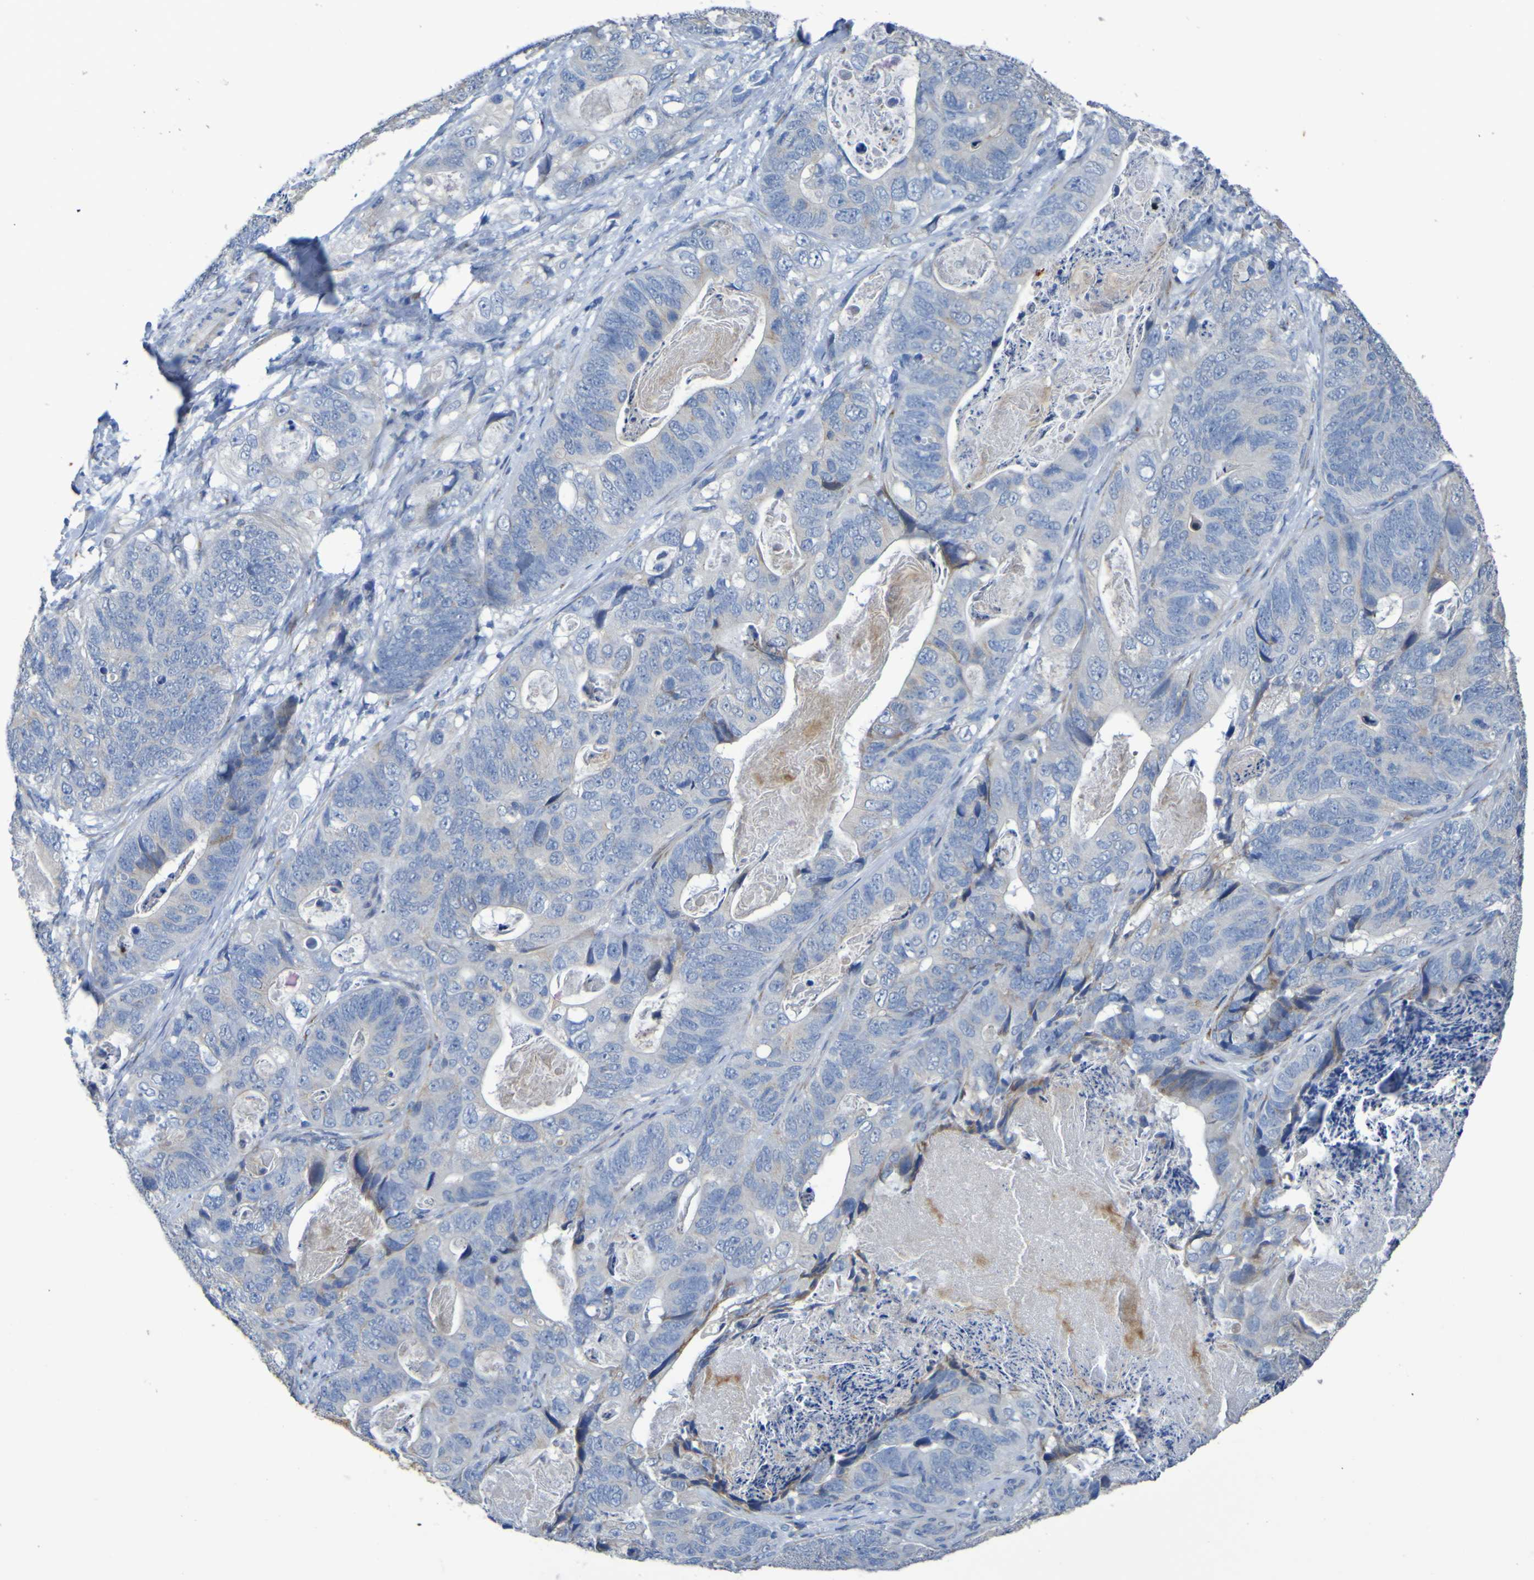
{"staining": {"intensity": "weak", "quantity": "<25%", "location": "cytoplasmic/membranous"}, "tissue": "stomach cancer", "cell_type": "Tumor cells", "image_type": "cancer", "snomed": [{"axis": "morphology", "description": "Adenocarcinoma, NOS"}, {"axis": "topography", "description": "Stomach"}], "caption": "High magnification brightfield microscopy of stomach cancer (adenocarcinoma) stained with DAB (3,3'-diaminobenzidine) (brown) and counterstained with hematoxylin (blue): tumor cells show no significant staining. (Stains: DAB (3,3'-diaminobenzidine) immunohistochemistry (IHC) with hematoxylin counter stain, Microscopy: brightfield microscopy at high magnification).", "gene": "C11orf24", "patient": {"sex": "female", "age": 89}}